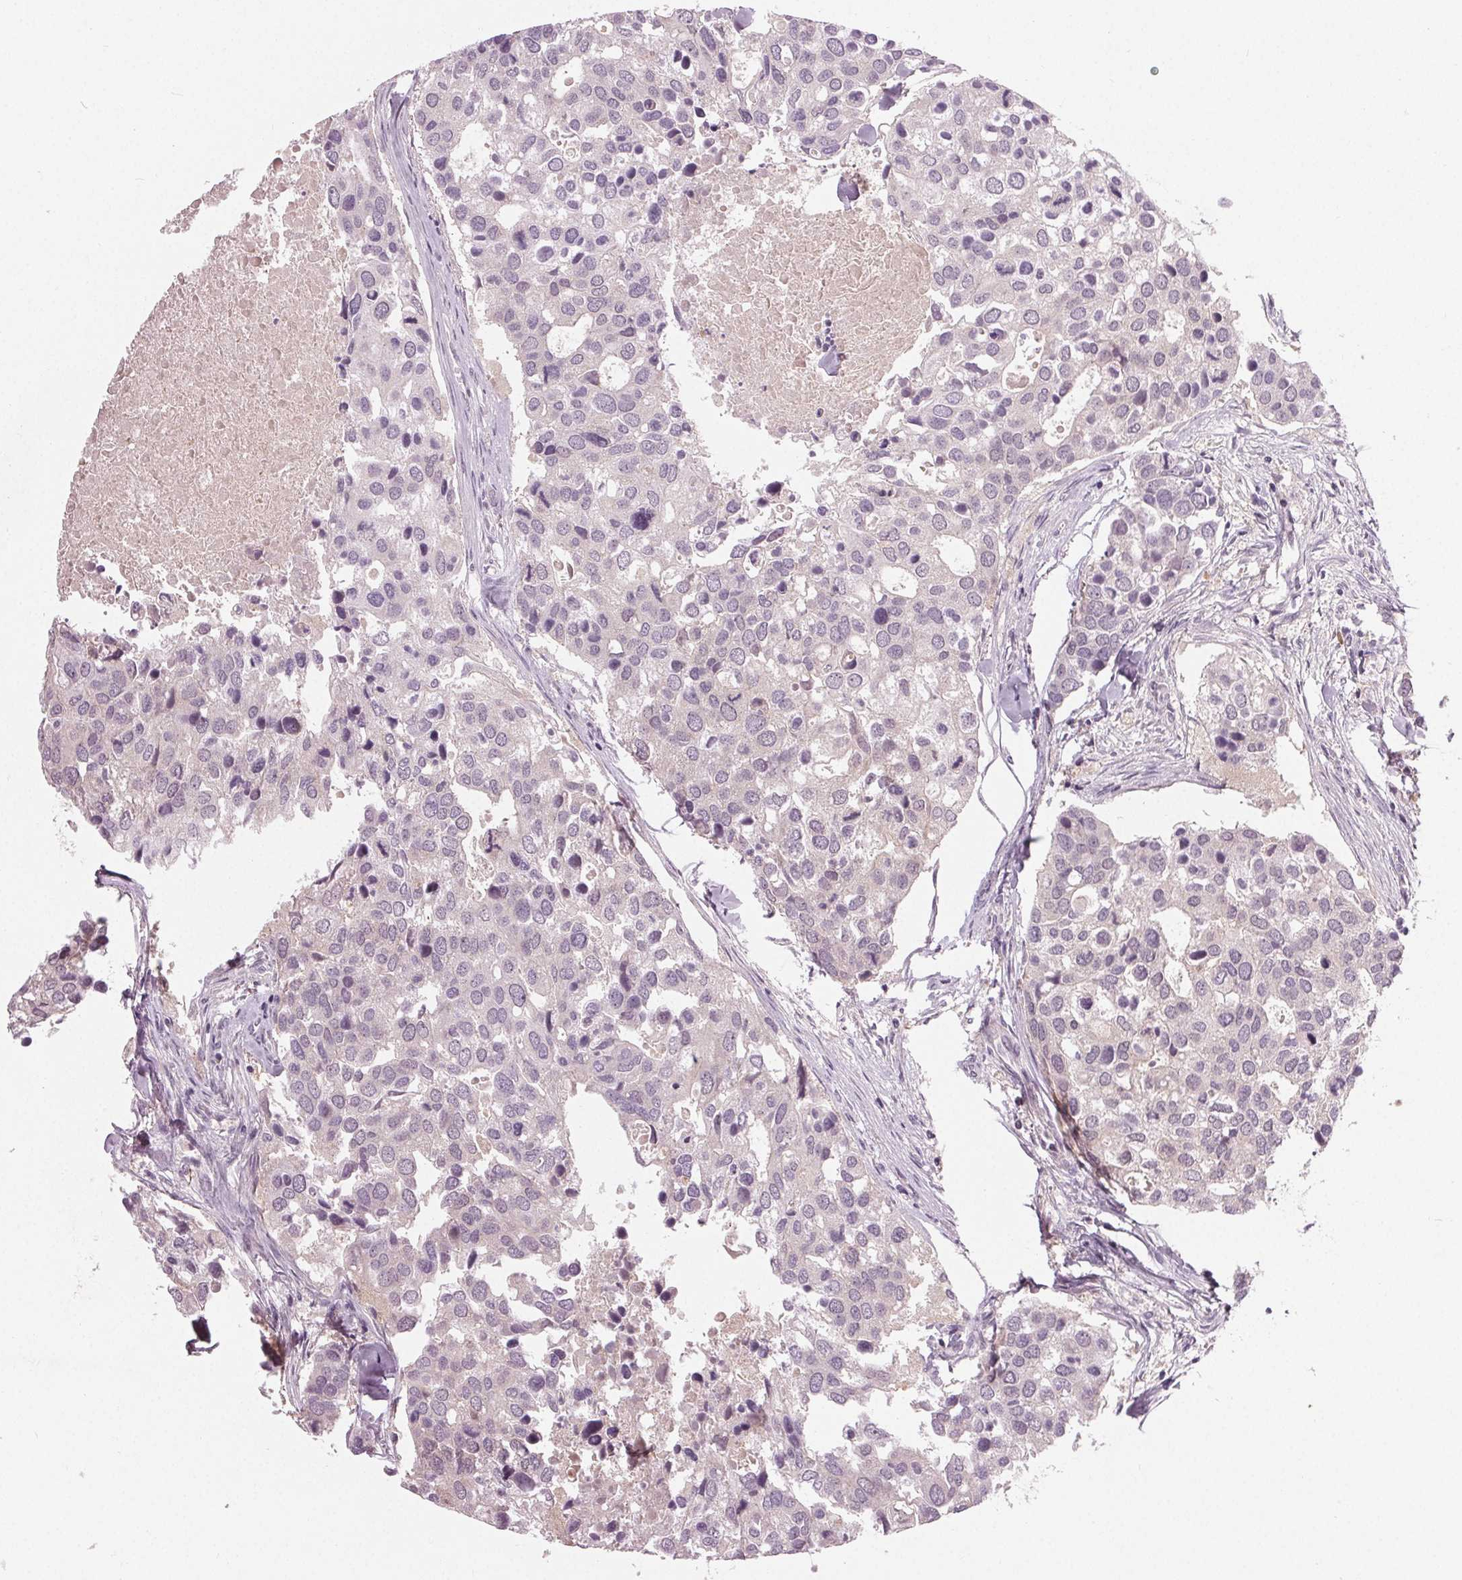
{"staining": {"intensity": "negative", "quantity": "none", "location": "none"}, "tissue": "breast cancer", "cell_type": "Tumor cells", "image_type": "cancer", "snomed": [{"axis": "morphology", "description": "Duct carcinoma"}, {"axis": "topography", "description": "Breast"}], "caption": "Tumor cells are negative for protein expression in human invasive ductal carcinoma (breast).", "gene": "ZNF605", "patient": {"sex": "female", "age": 83}}